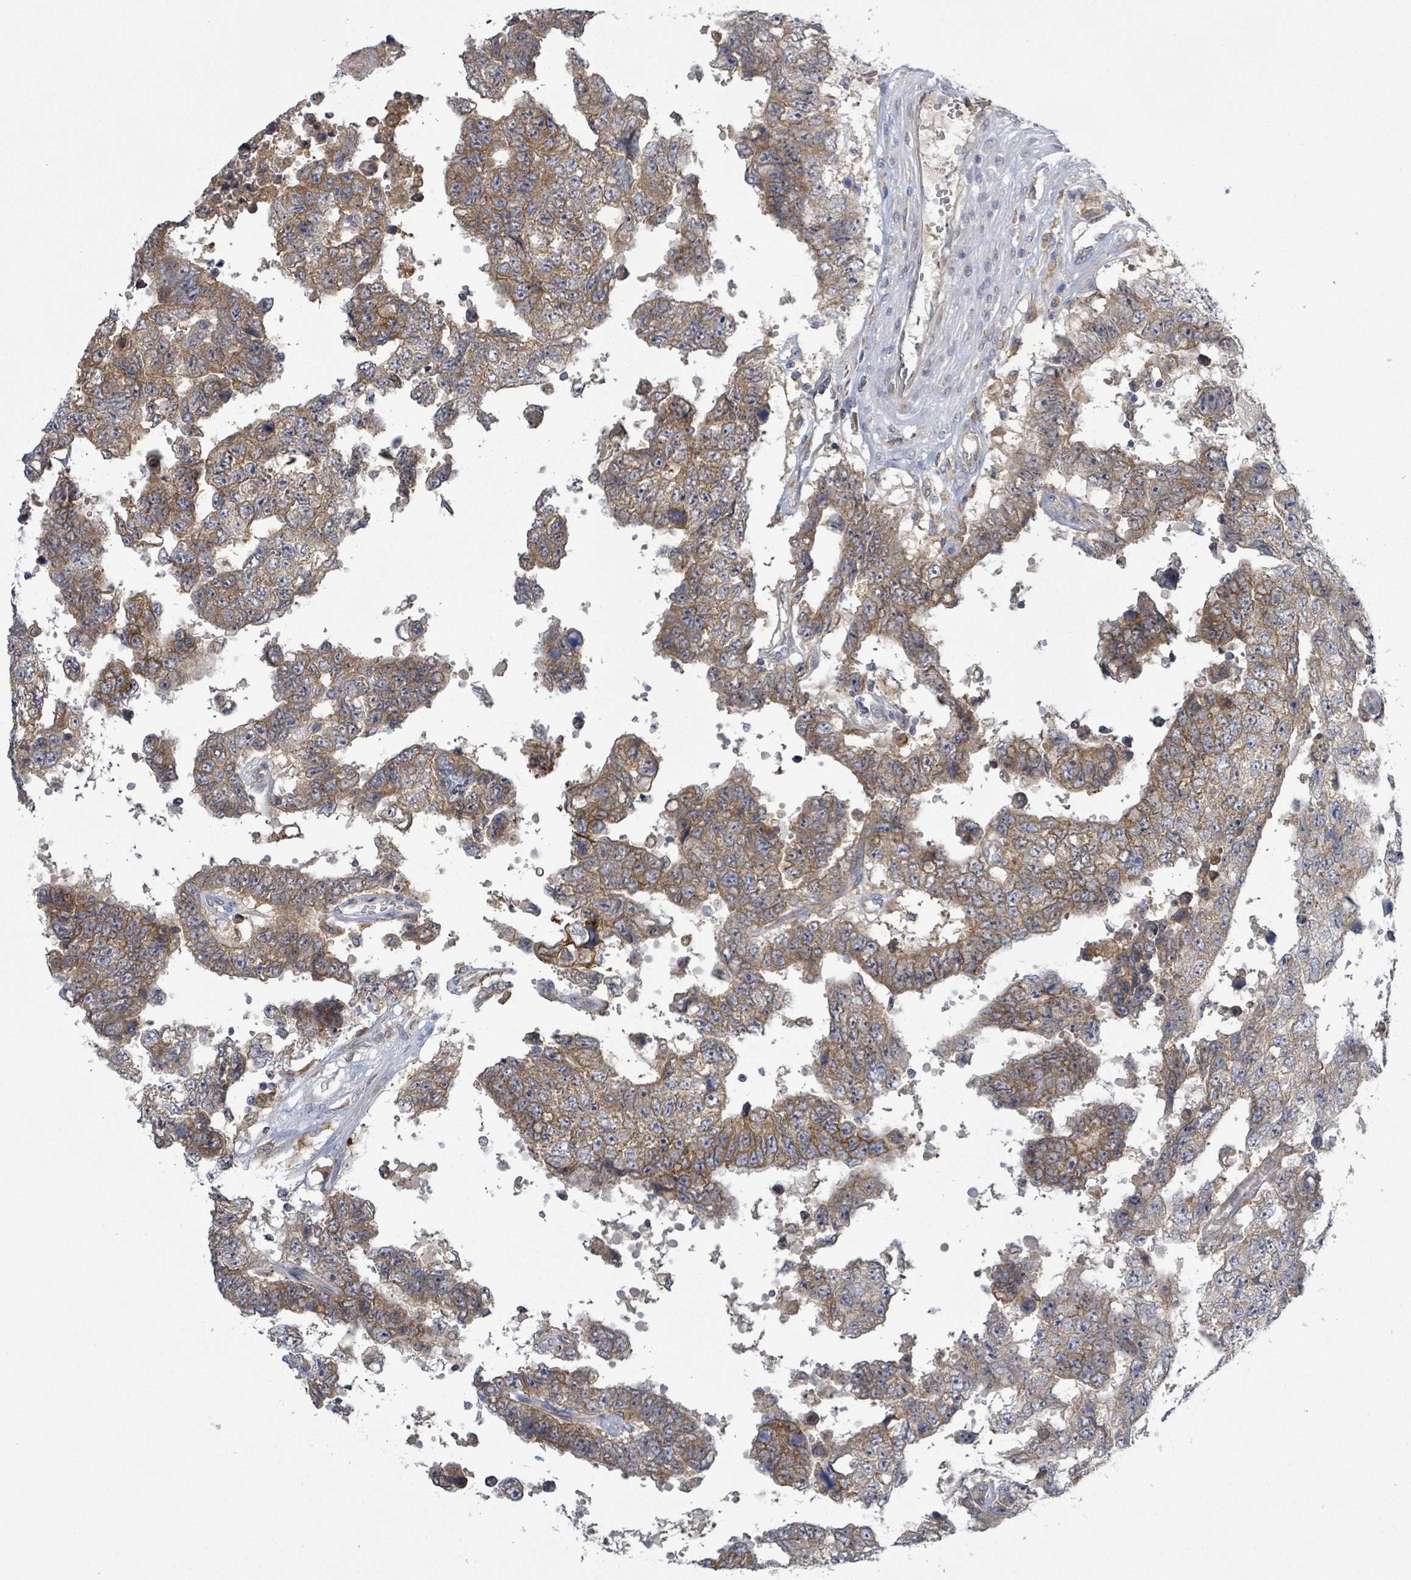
{"staining": {"intensity": "moderate", "quantity": ">75%", "location": "cytoplasmic/membranous"}, "tissue": "testis cancer", "cell_type": "Tumor cells", "image_type": "cancer", "snomed": [{"axis": "morphology", "description": "Normal tissue, NOS"}, {"axis": "morphology", "description": "Carcinoma, Embryonal, NOS"}, {"axis": "topography", "description": "Testis"}, {"axis": "topography", "description": "Epididymis"}], "caption": "Testis embryonal carcinoma stained for a protein demonstrates moderate cytoplasmic/membranous positivity in tumor cells.", "gene": "ATP13A1", "patient": {"sex": "male", "age": 25}}